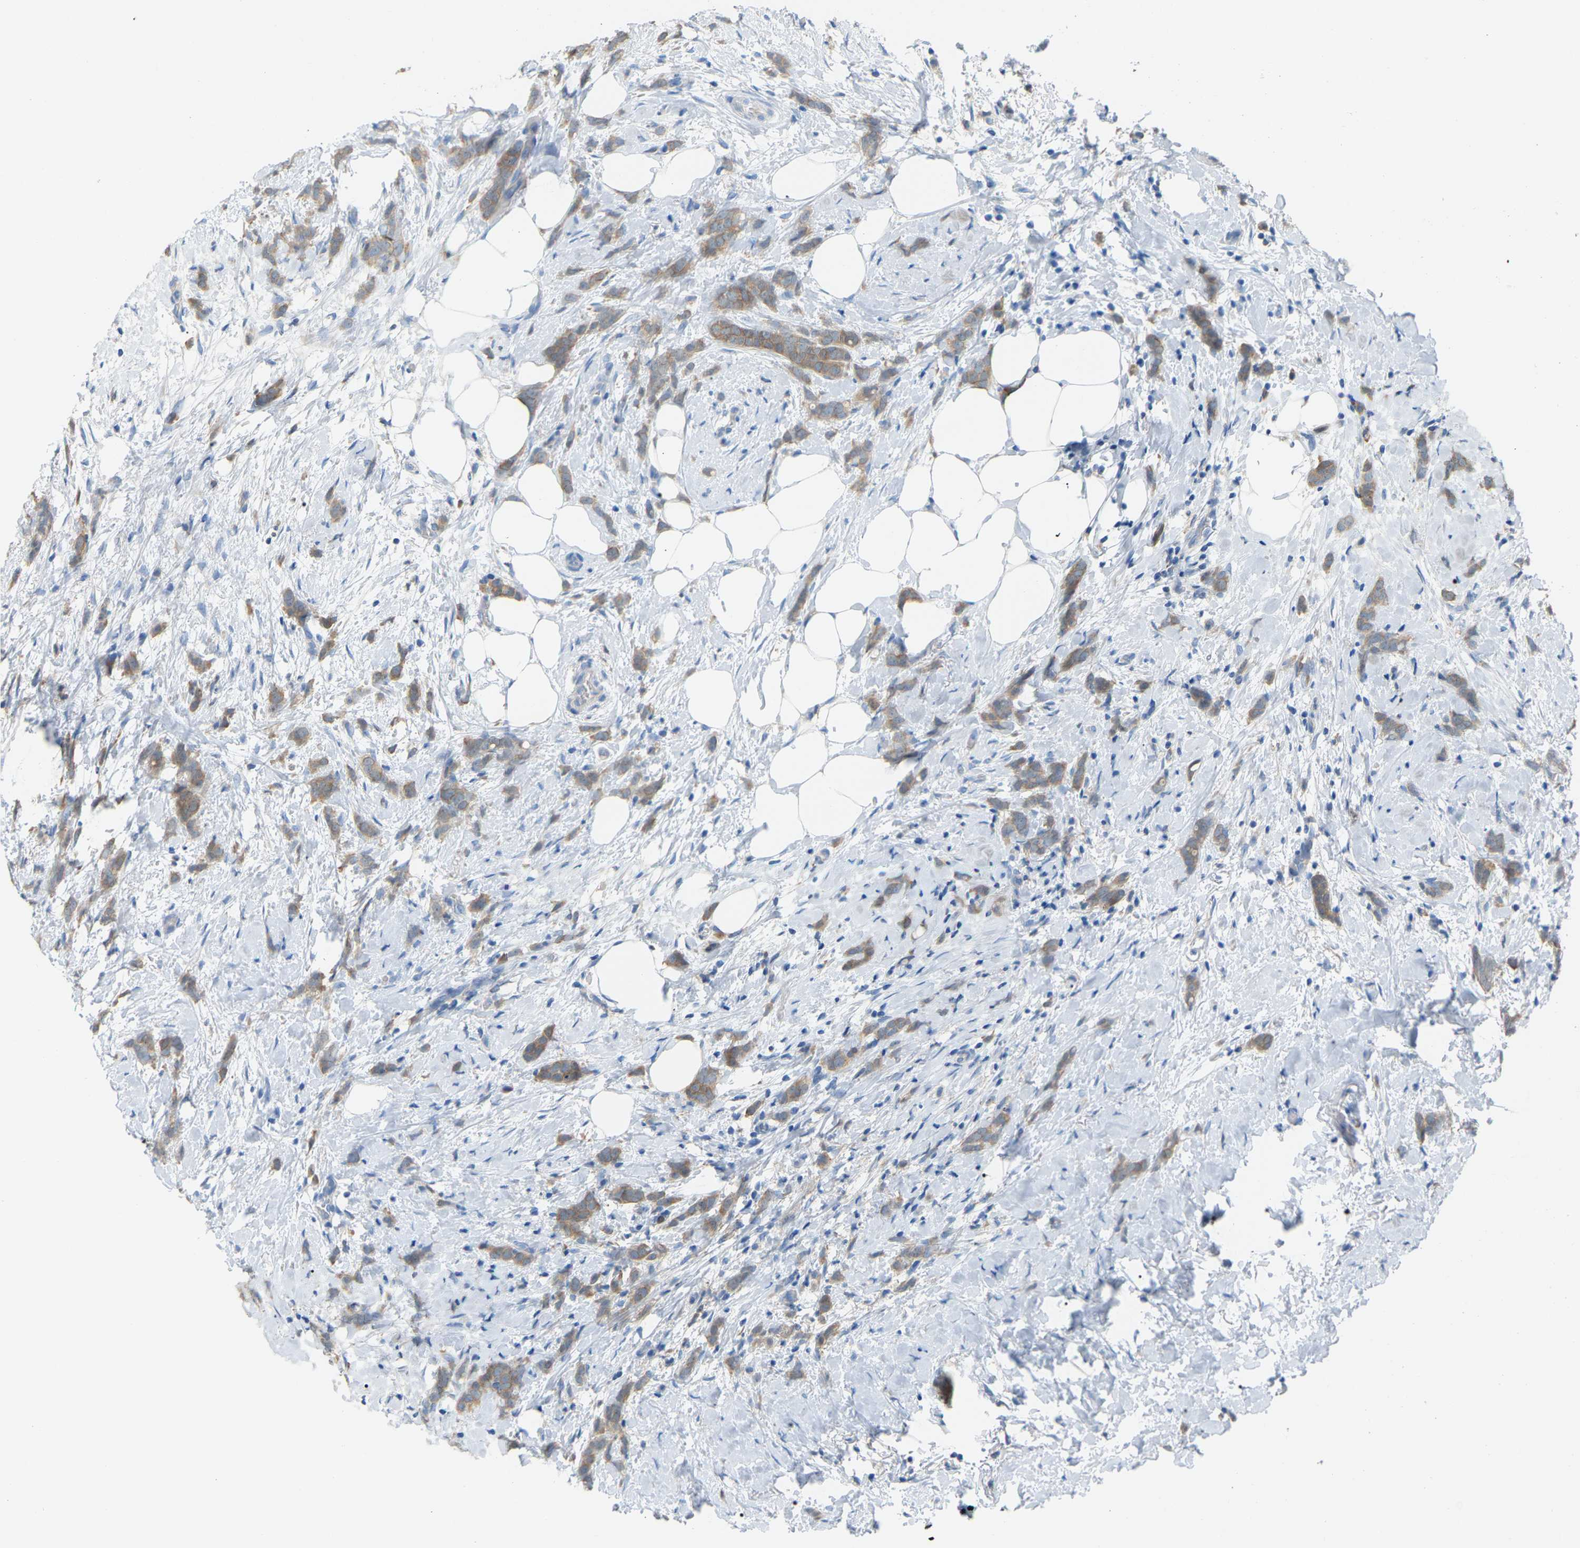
{"staining": {"intensity": "weak", "quantity": ">75%", "location": "cytoplasmic/membranous"}, "tissue": "breast cancer", "cell_type": "Tumor cells", "image_type": "cancer", "snomed": [{"axis": "morphology", "description": "Lobular carcinoma, in situ"}, {"axis": "morphology", "description": "Lobular carcinoma"}, {"axis": "topography", "description": "Breast"}], "caption": "Breast cancer tissue shows weak cytoplasmic/membranous positivity in about >75% of tumor cells, visualized by immunohistochemistry.", "gene": "CROT", "patient": {"sex": "female", "age": 41}}